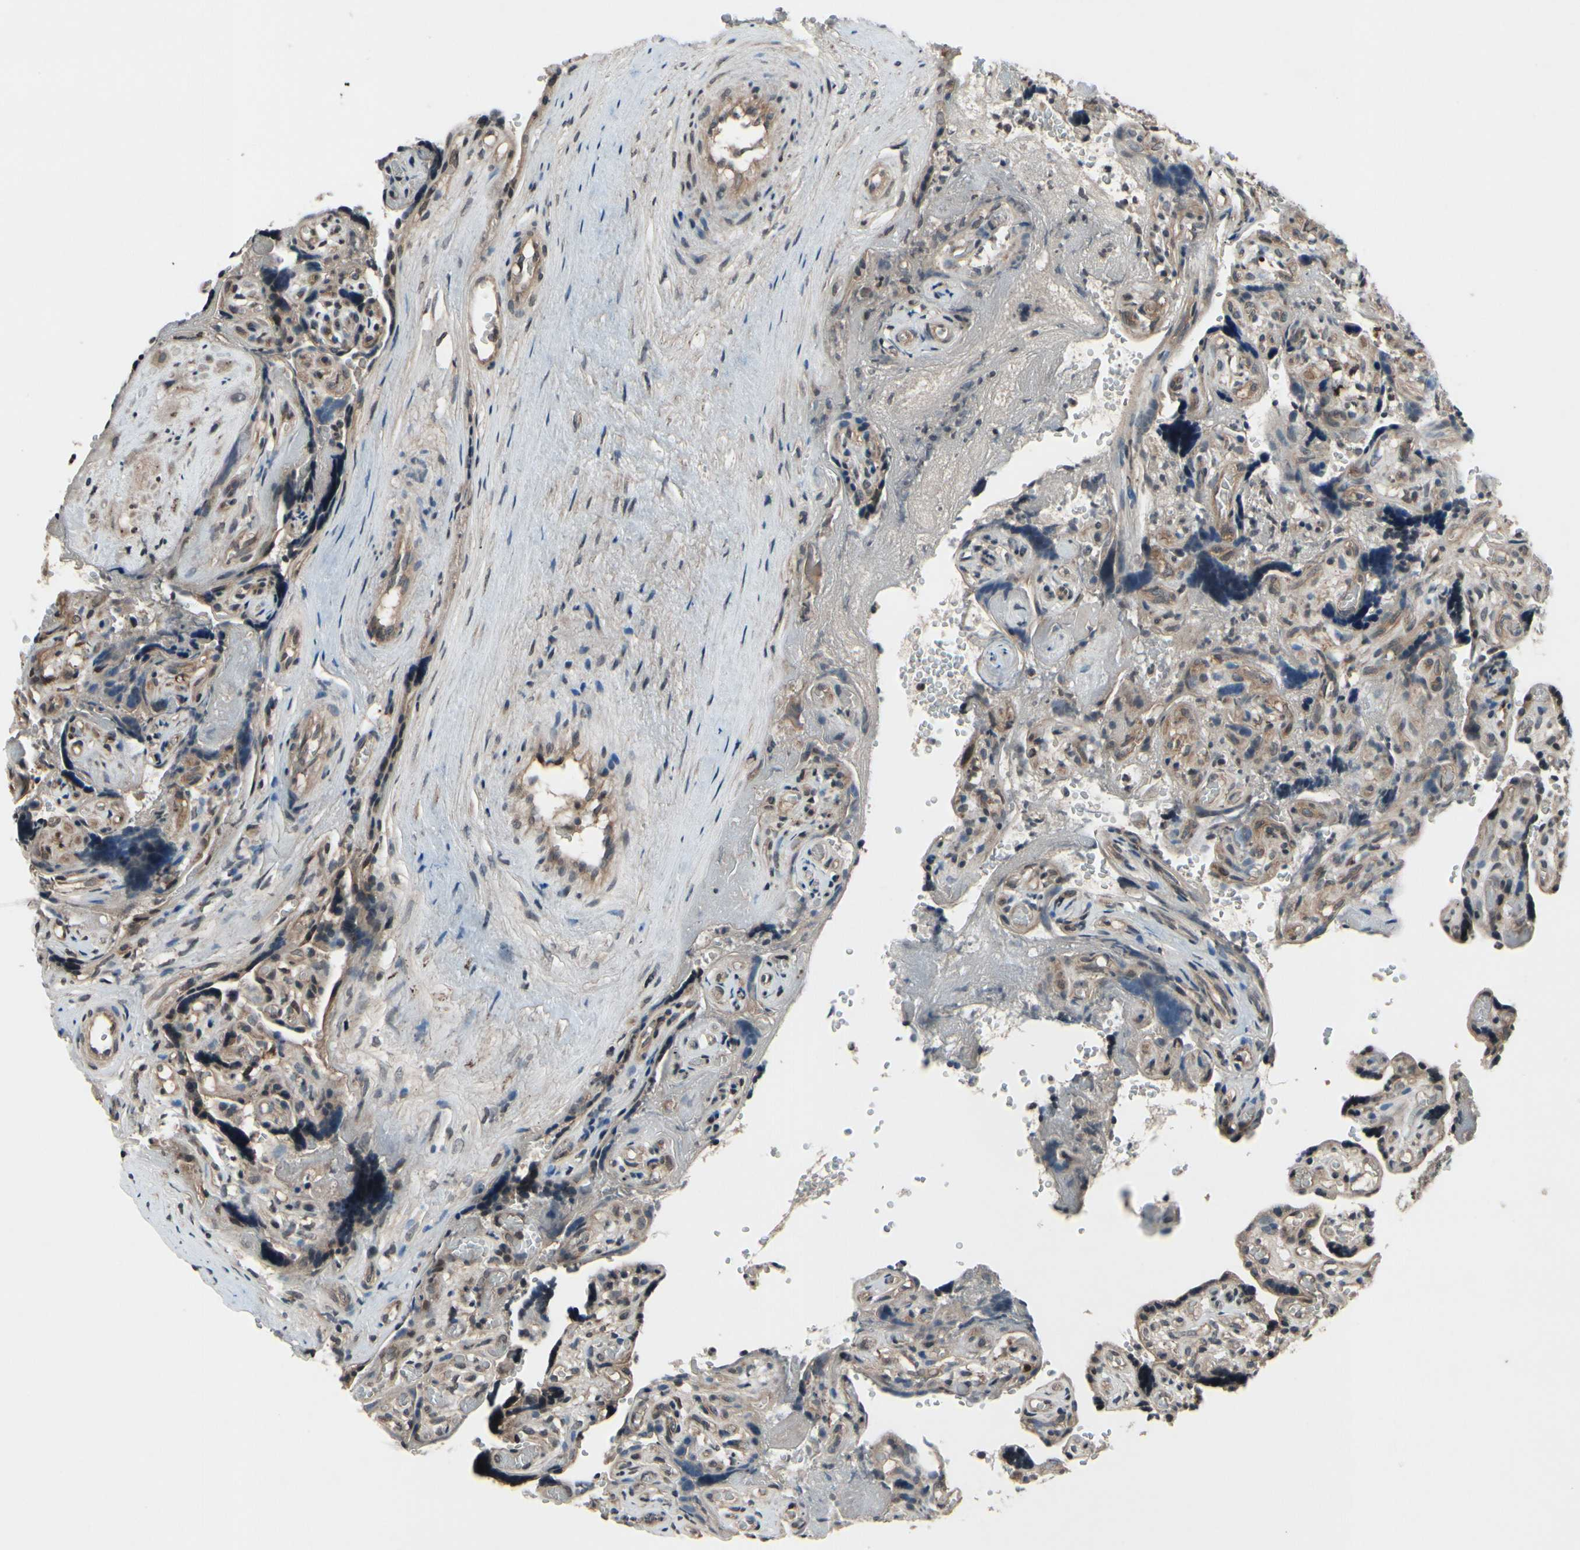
{"staining": {"intensity": "weak", "quantity": ">75%", "location": "cytoplasmic/membranous"}, "tissue": "placenta", "cell_type": "Decidual cells", "image_type": "normal", "snomed": [{"axis": "morphology", "description": "Normal tissue, NOS"}, {"axis": "topography", "description": "Placenta"}], "caption": "Brown immunohistochemical staining in unremarkable placenta exhibits weak cytoplasmic/membranous expression in approximately >75% of decidual cells.", "gene": "MBTPS2", "patient": {"sex": "female", "age": 30}}